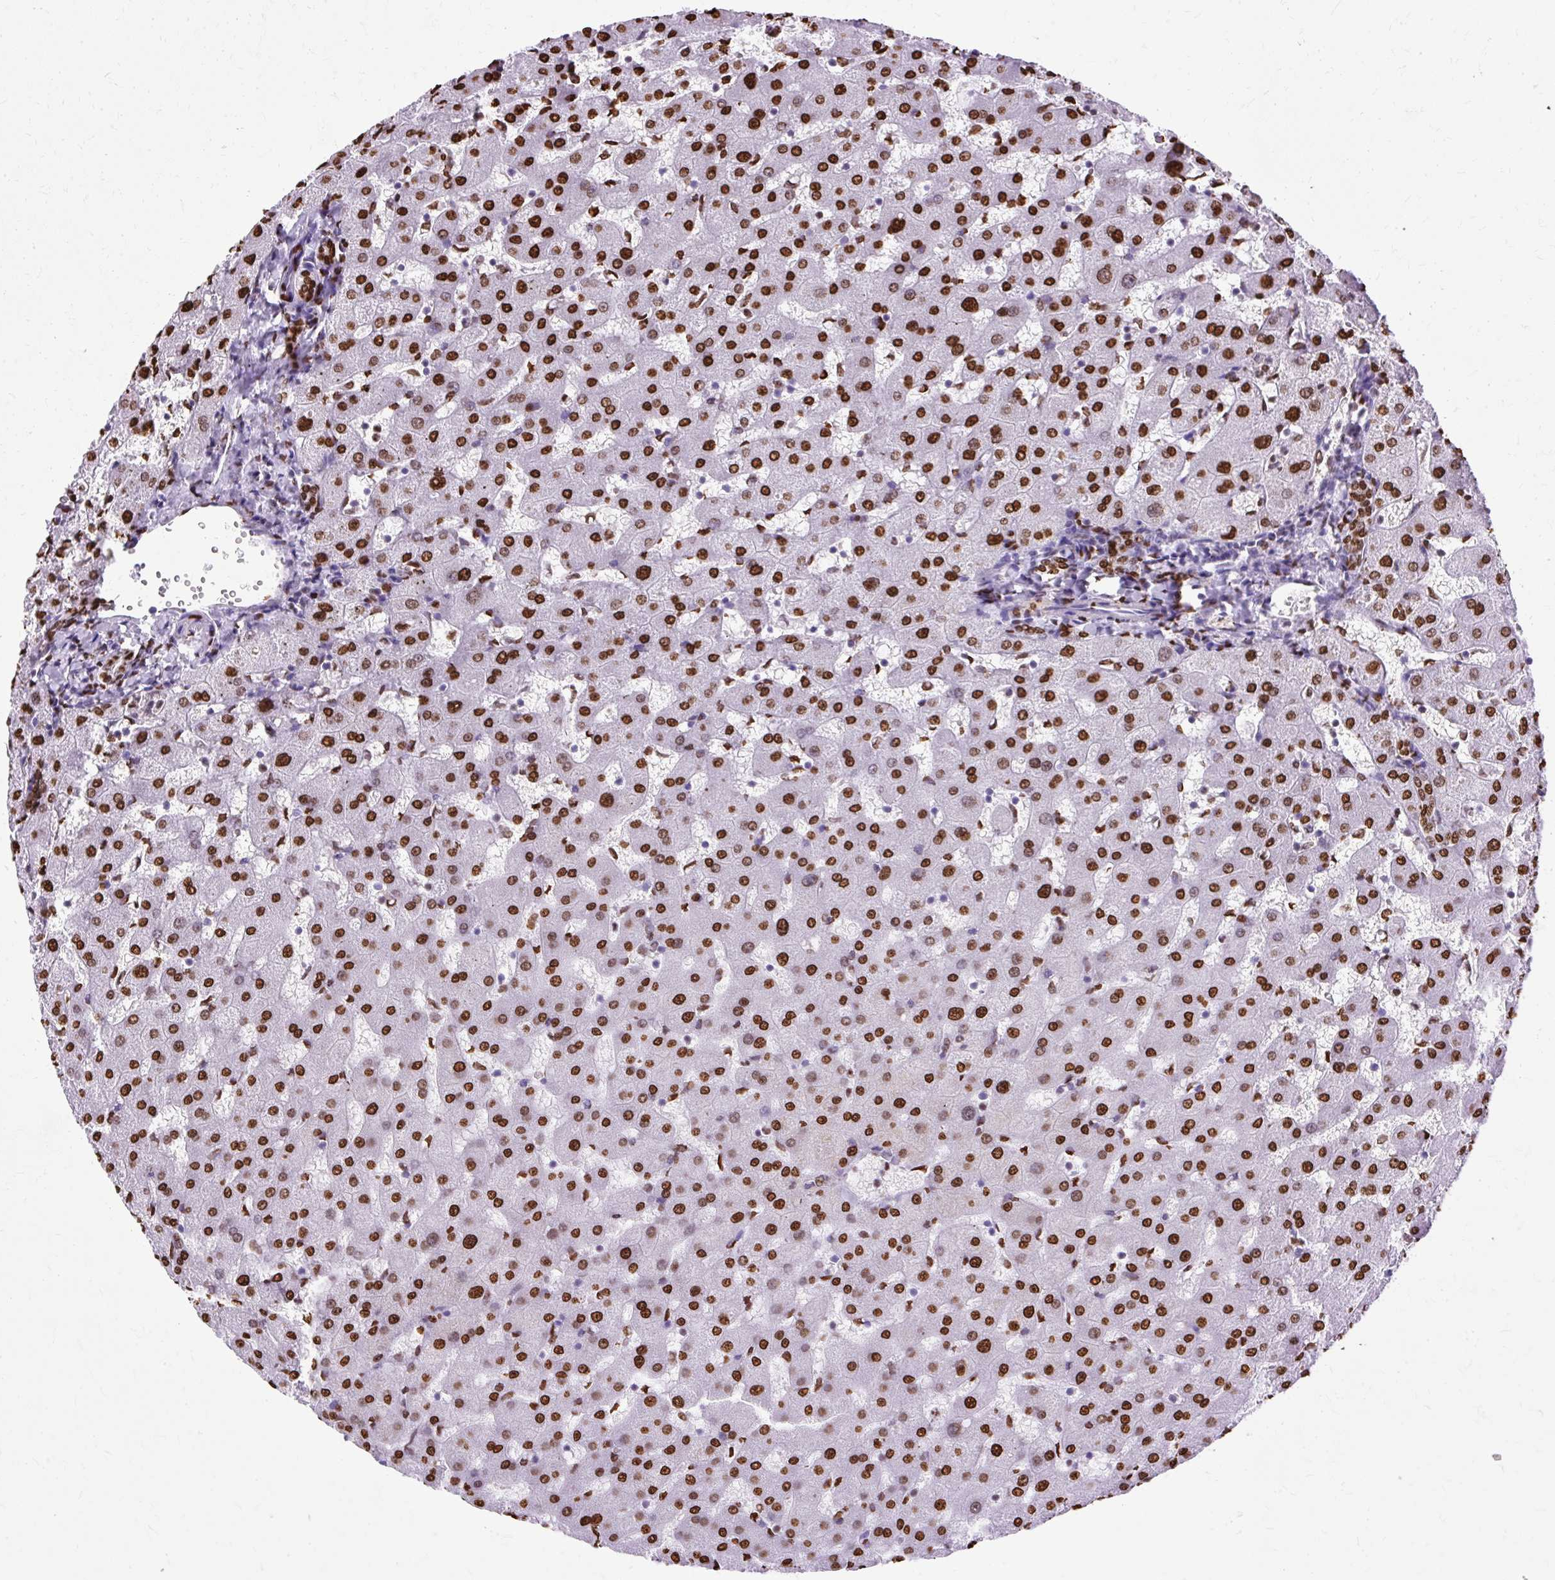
{"staining": {"intensity": "strong", "quantity": ">75%", "location": "nuclear"}, "tissue": "liver", "cell_type": "Cholangiocytes", "image_type": "normal", "snomed": [{"axis": "morphology", "description": "Normal tissue, NOS"}, {"axis": "topography", "description": "Liver"}], "caption": "A brown stain highlights strong nuclear positivity of a protein in cholangiocytes of unremarkable human liver.", "gene": "TMEM184C", "patient": {"sex": "female", "age": 63}}